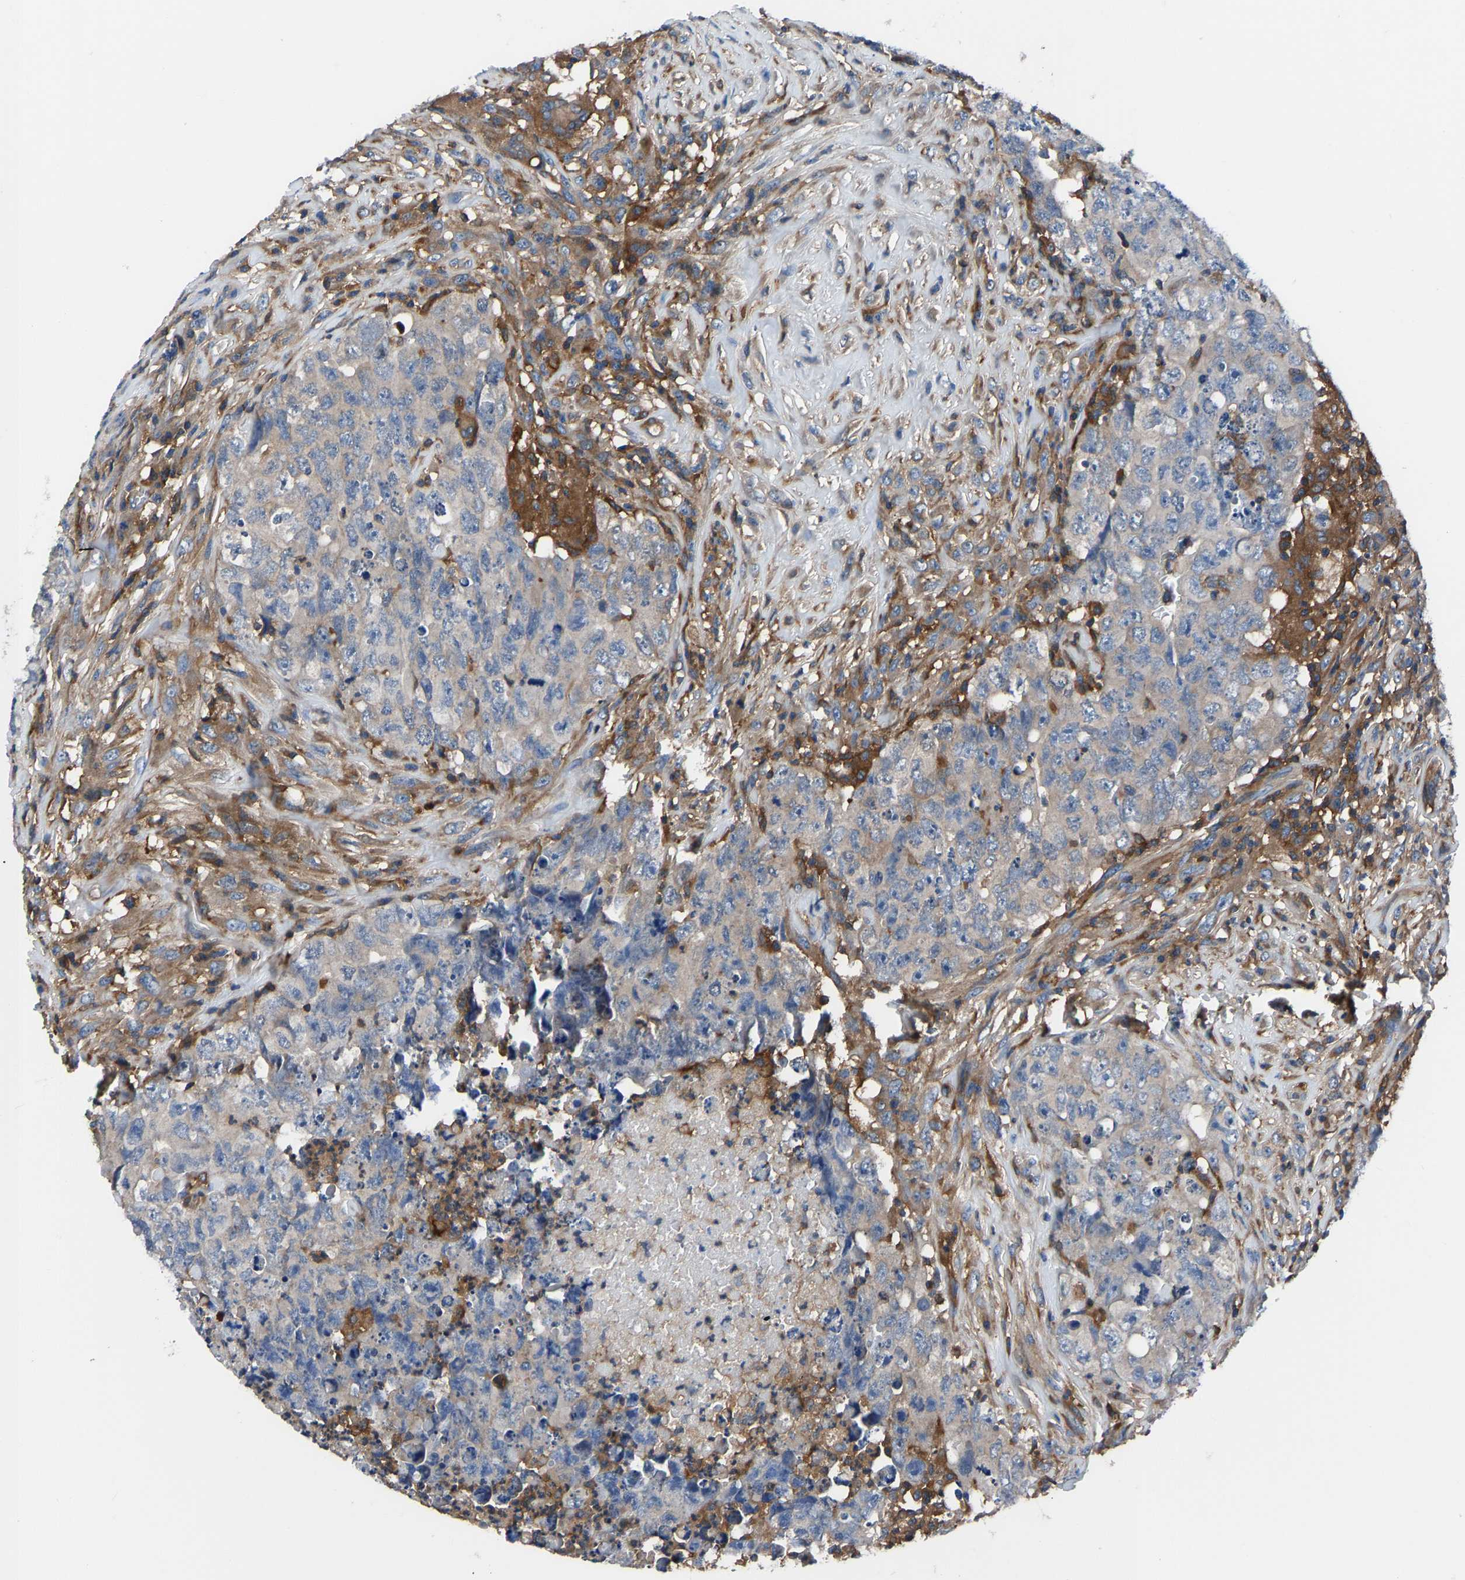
{"staining": {"intensity": "weak", "quantity": "<25%", "location": "cytoplasmic/membranous"}, "tissue": "testis cancer", "cell_type": "Tumor cells", "image_type": "cancer", "snomed": [{"axis": "morphology", "description": "Carcinoma, Embryonal, NOS"}, {"axis": "topography", "description": "Testis"}], "caption": "Photomicrograph shows no significant protein positivity in tumor cells of testis cancer.", "gene": "PRKAR1A", "patient": {"sex": "male", "age": 32}}